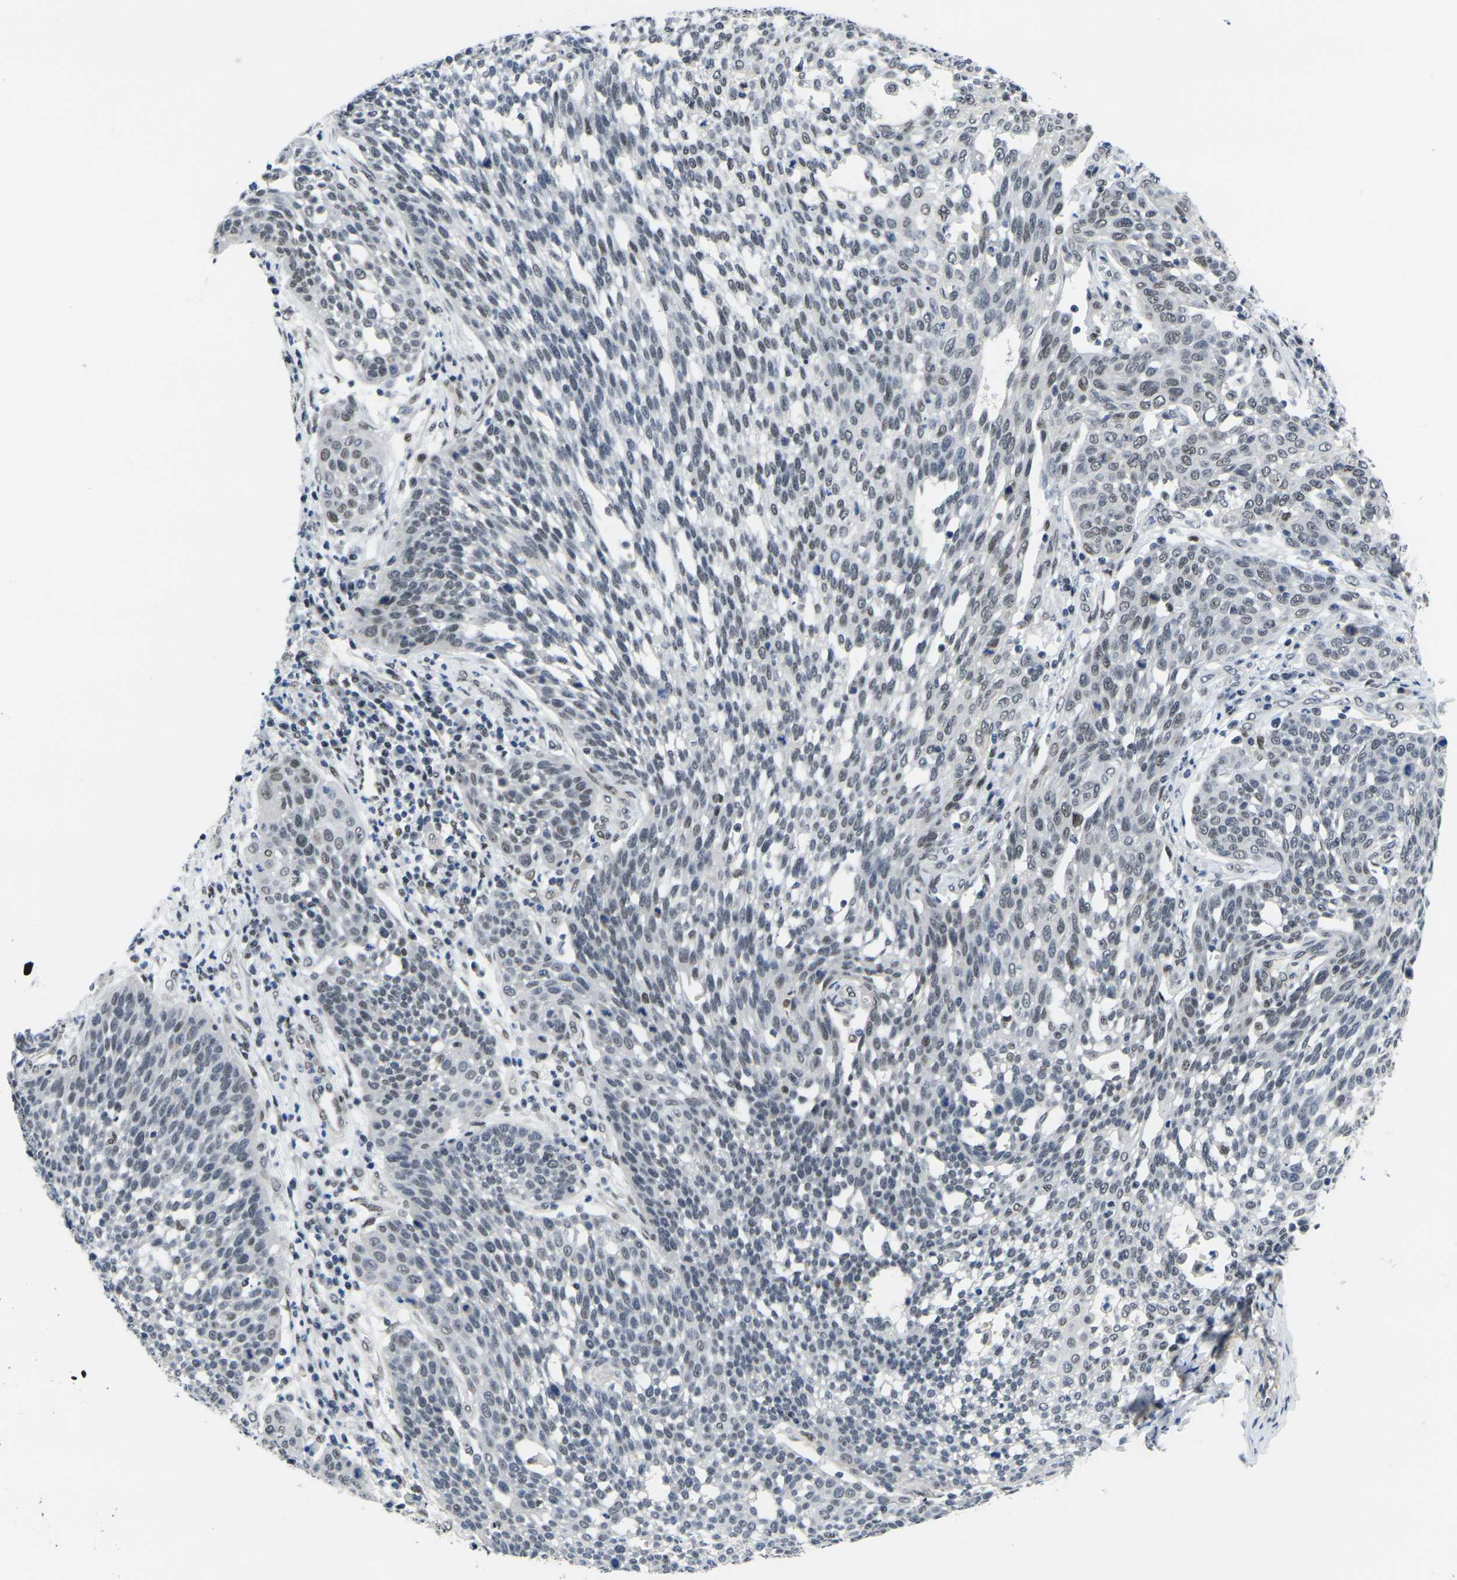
{"staining": {"intensity": "moderate", "quantity": "<25%", "location": "cytoplasmic/membranous,nuclear"}, "tissue": "cervical cancer", "cell_type": "Tumor cells", "image_type": "cancer", "snomed": [{"axis": "morphology", "description": "Squamous cell carcinoma, NOS"}, {"axis": "topography", "description": "Cervix"}], "caption": "Moderate cytoplasmic/membranous and nuclear positivity is present in about <25% of tumor cells in cervical squamous cell carcinoma.", "gene": "RBM7", "patient": {"sex": "female", "age": 34}}